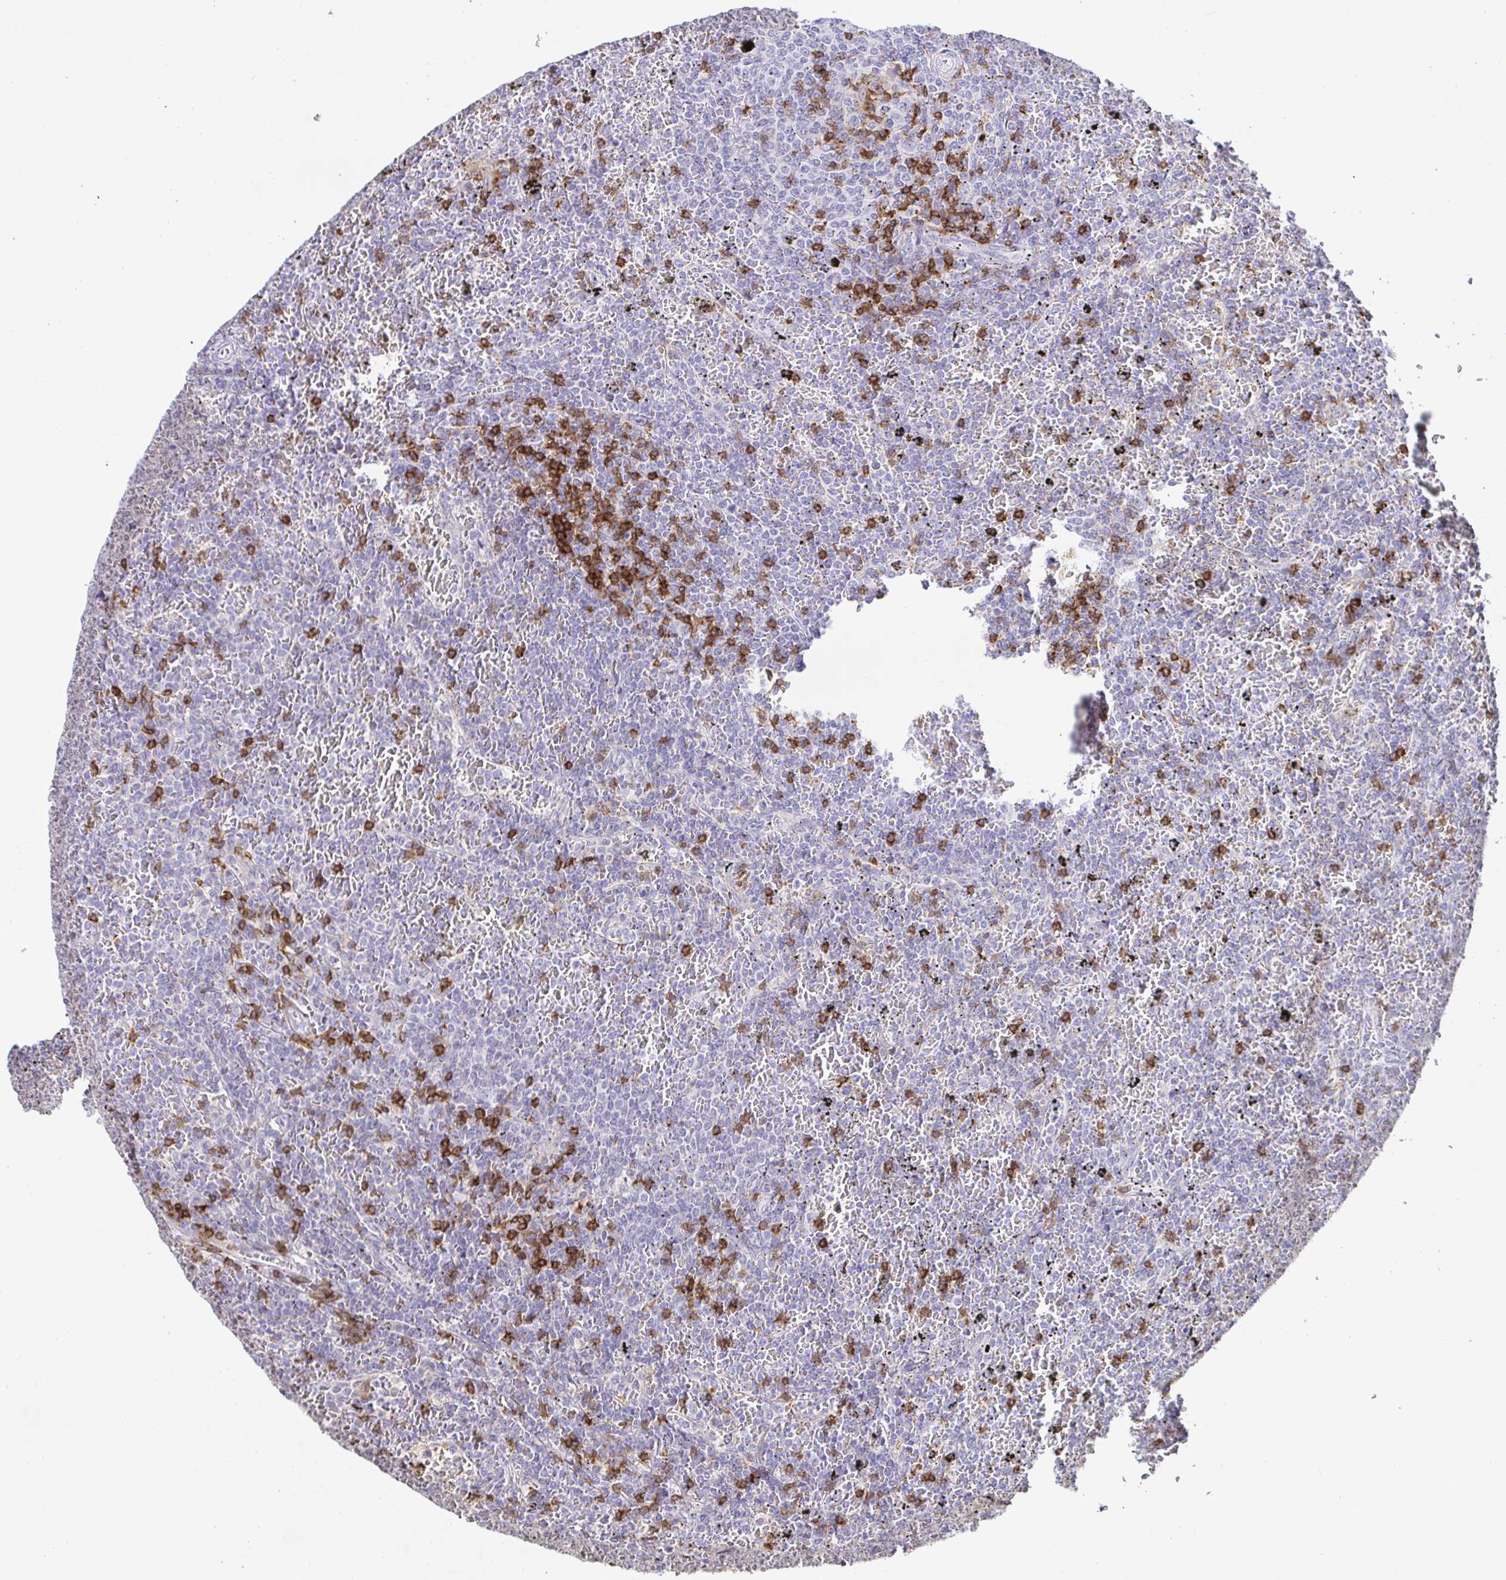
{"staining": {"intensity": "negative", "quantity": "none", "location": "none"}, "tissue": "lymphoma", "cell_type": "Tumor cells", "image_type": "cancer", "snomed": [{"axis": "morphology", "description": "Malignant lymphoma, non-Hodgkin's type, Low grade"}, {"axis": "topography", "description": "Spleen"}], "caption": "A micrograph of human lymphoma is negative for staining in tumor cells.", "gene": "SKAP1", "patient": {"sex": "female", "age": 77}}